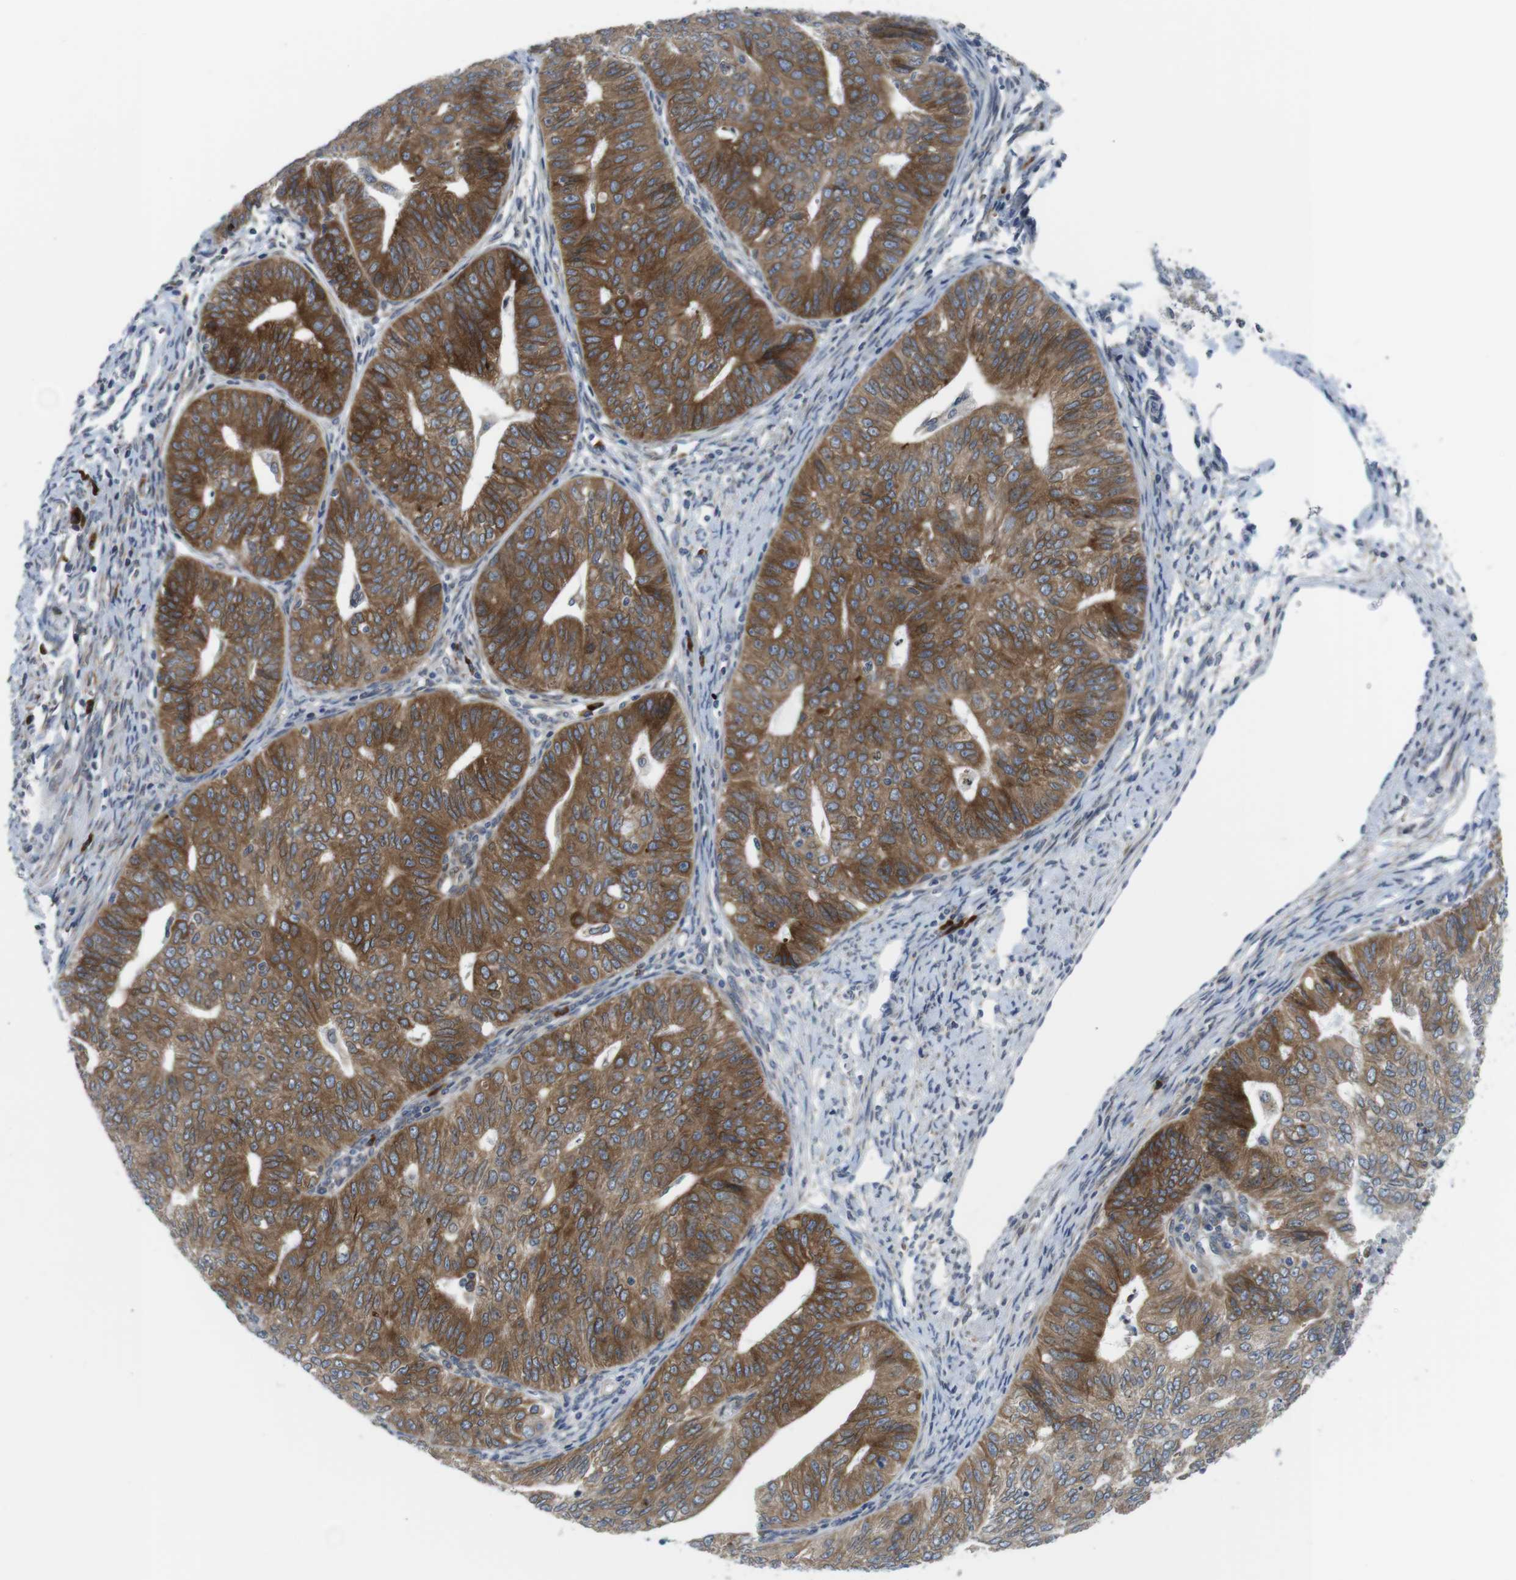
{"staining": {"intensity": "moderate", "quantity": ">75%", "location": "cytoplasmic/membranous"}, "tissue": "endometrial cancer", "cell_type": "Tumor cells", "image_type": "cancer", "snomed": [{"axis": "morphology", "description": "Adenocarcinoma, NOS"}, {"axis": "topography", "description": "Endometrium"}], "caption": "Endometrial cancer (adenocarcinoma) stained with immunohistochemistry (IHC) demonstrates moderate cytoplasmic/membranous positivity in approximately >75% of tumor cells.", "gene": "ERGIC3", "patient": {"sex": "female", "age": 32}}